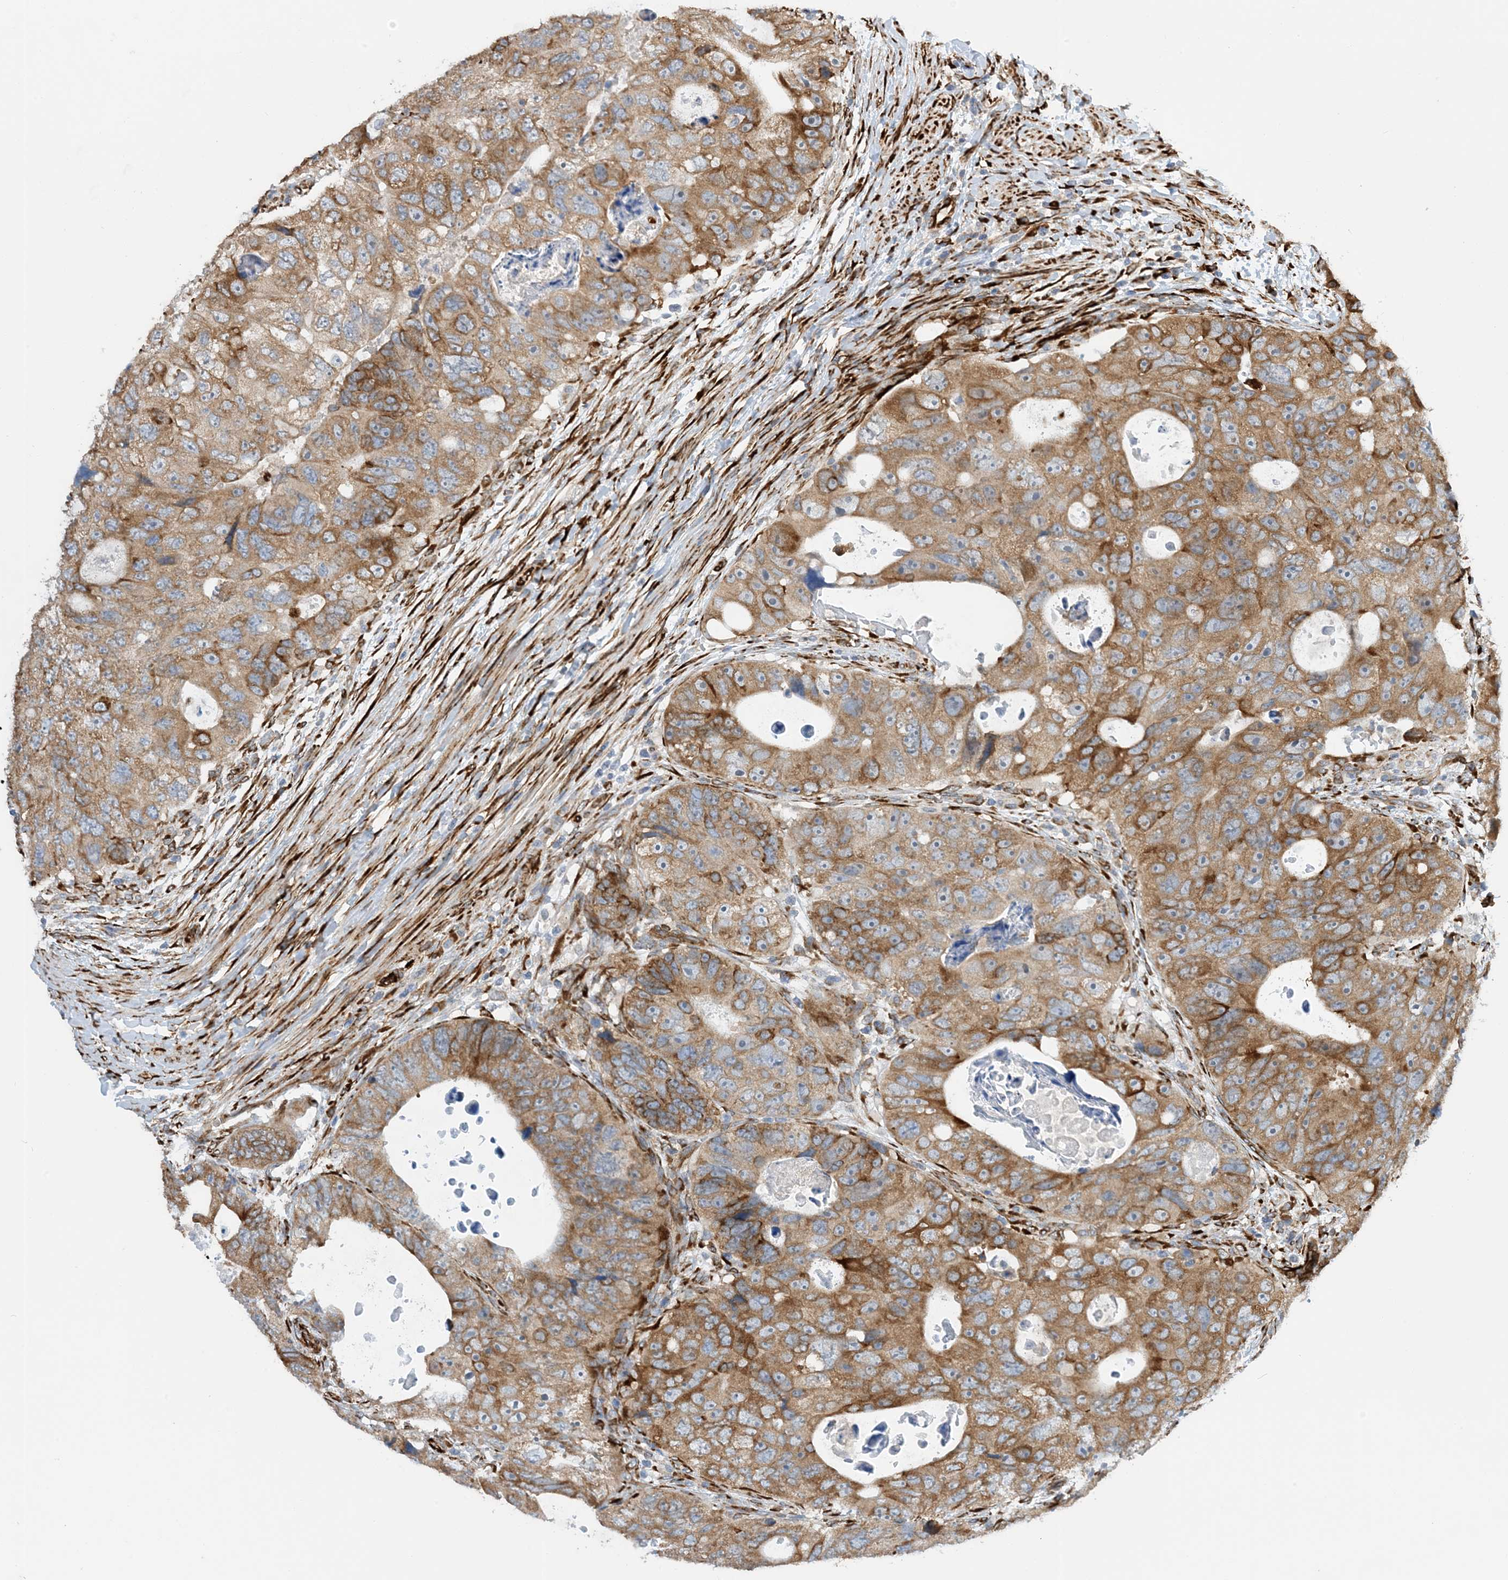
{"staining": {"intensity": "moderate", "quantity": ">75%", "location": "cytoplasmic/membranous"}, "tissue": "colorectal cancer", "cell_type": "Tumor cells", "image_type": "cancer", "snomed": [{"axis": "morphology", "description": "Adenocarcinoma, NOS"}, {"axis": "topography", "description": "Rectum"}], "caption": "Immunohistochemical staining of adenocarcinoma (colorectal) reveals medium levels of moderate cytoplasmic/membranous positivity in approximately >75% of tumor cells. Using DAB (brown) and hematoxylin (blue) stains, captured at high magnification using brightfield microscopy.", "gene": "ZBTB45", "patient": {"sex": "male", "age": 59}}